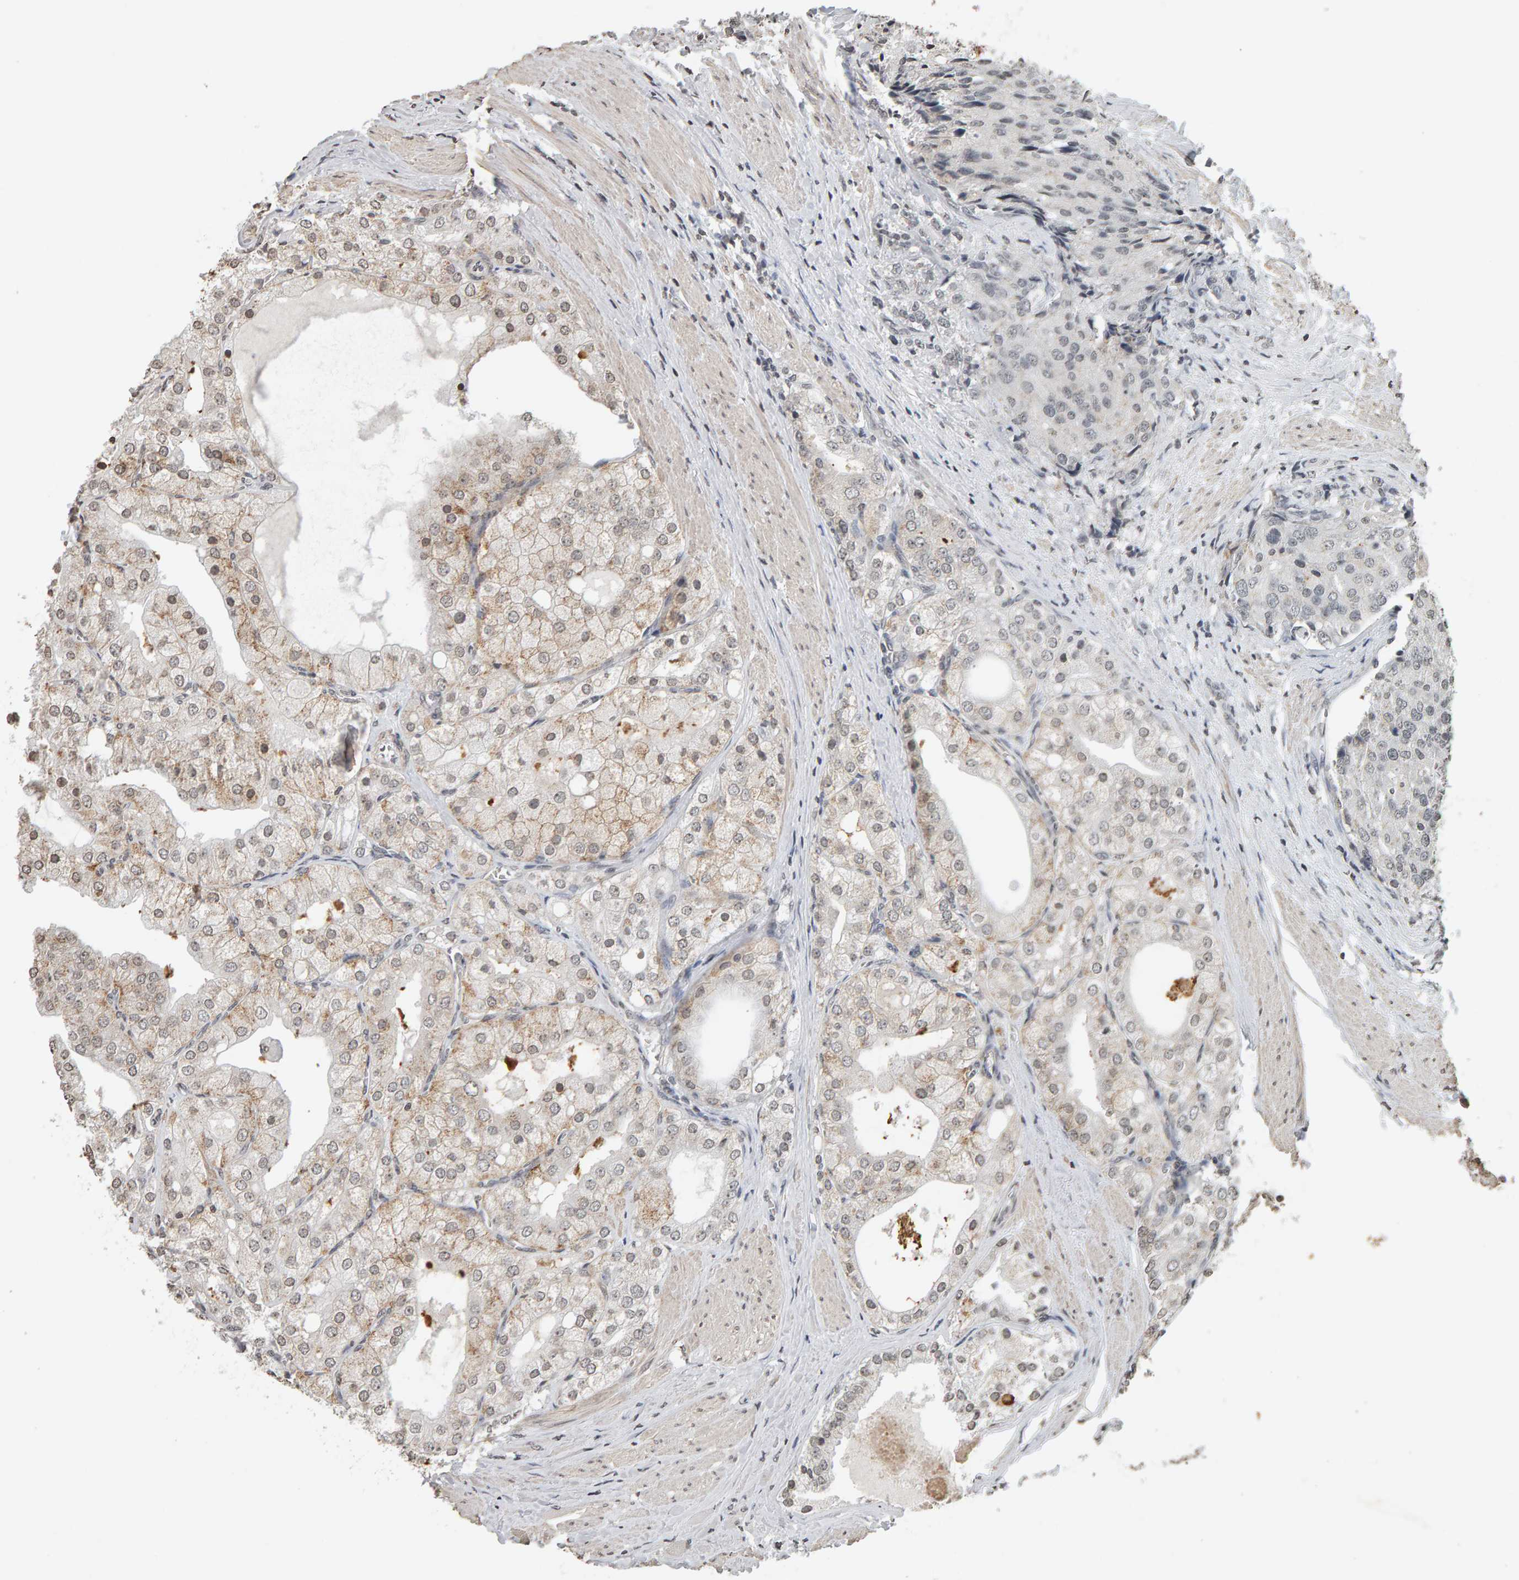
{"staining": {"intensity": "moderate", "quantity": "25%-75%", "location": "cytoplasmic/membranous"}, "tissue": "prostate cancer", "cell_type": "Tumor cells", "image_type": "cancer", "snomed": [{"axis": "morphology", "description": "Adenocarcinoma, High grade"}, {"axis": "topography", "description": "Prostate"}], "caption": "Protein staining displays moderate cytoplasmic/membranous positivity in about 25%-75% of tumor cells in prostate cancer (adenocarcinoma (high-grade)).", "gene": "AFF4", "patient": {"sex": "male", "age": 50}}